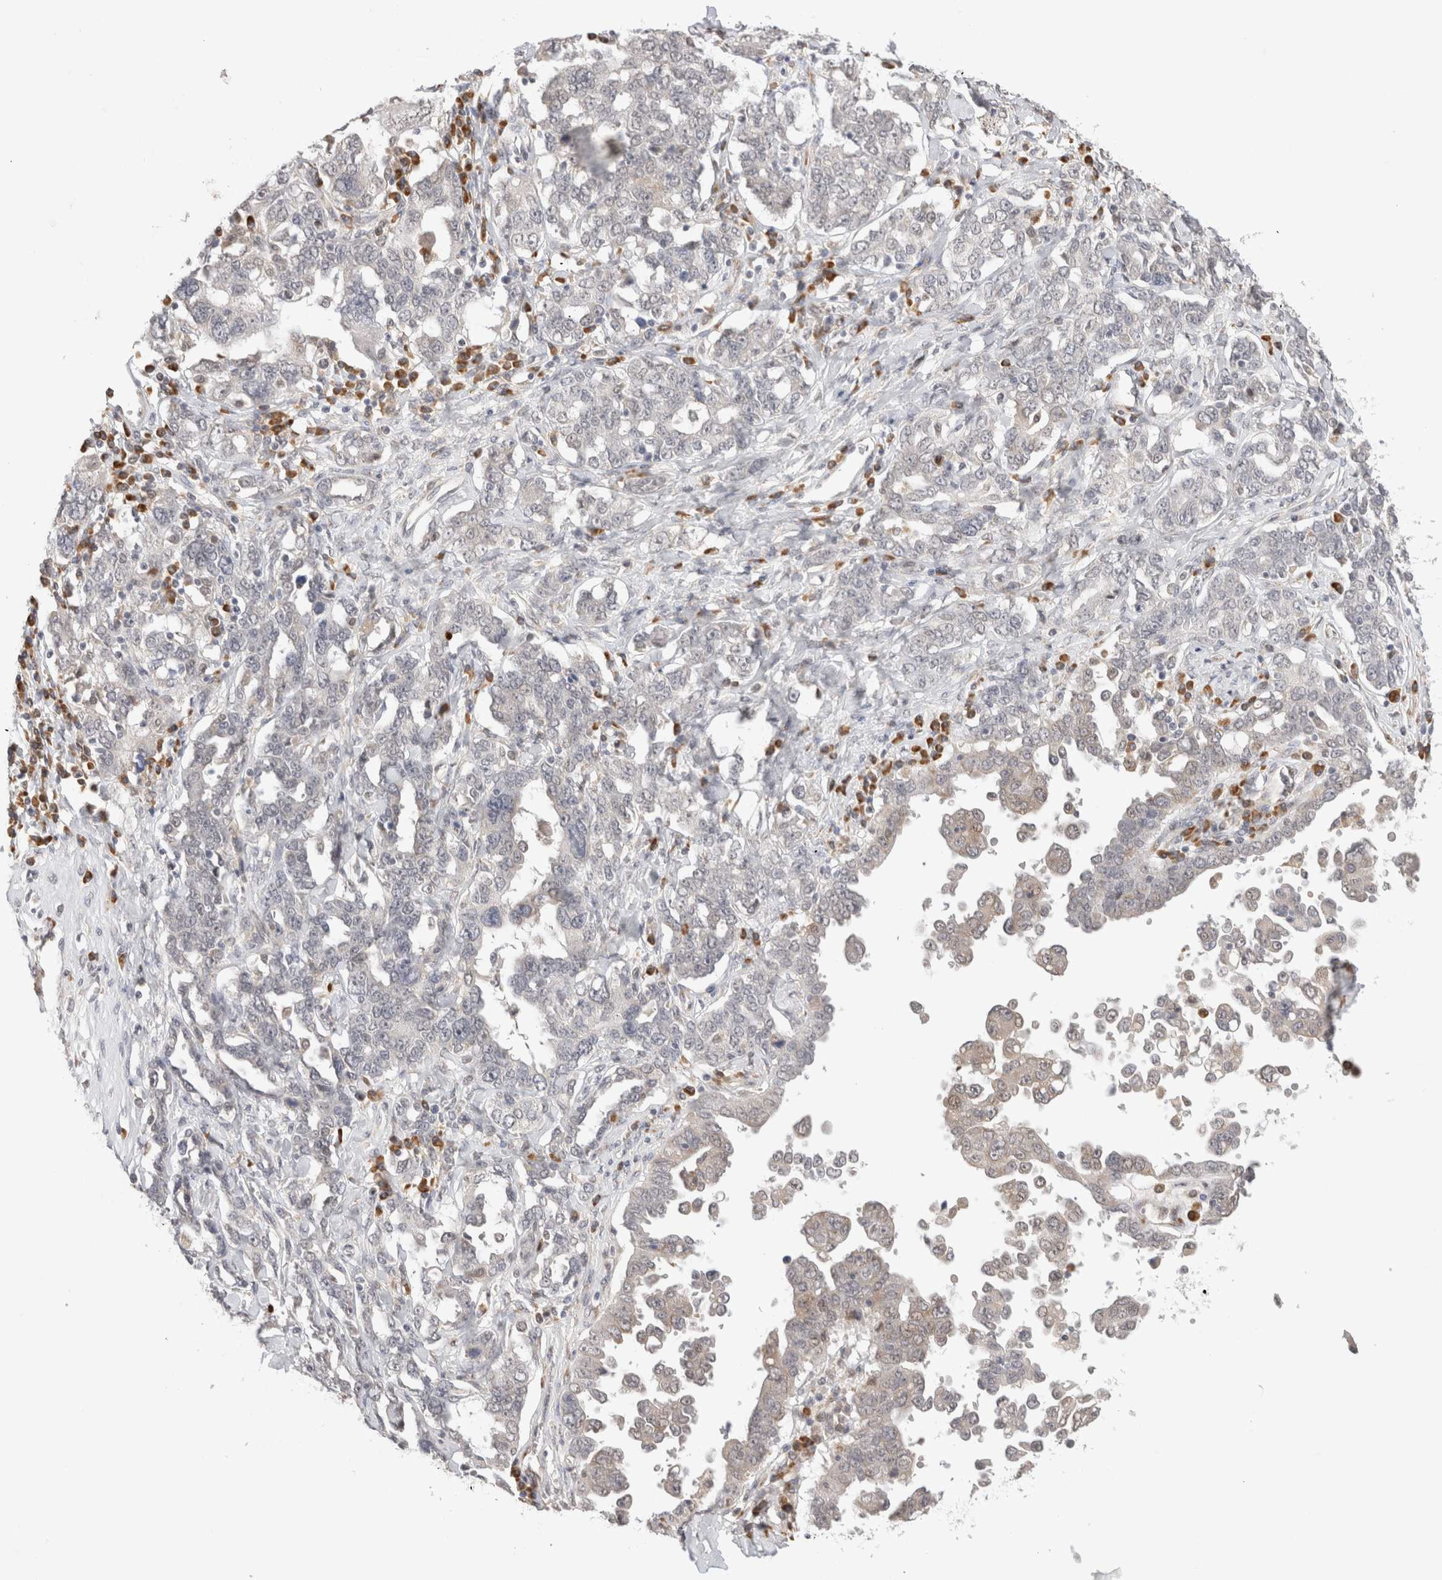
{"staining": {"intensity": "weak", "quantity": "25%-75%", "location": "cytoplasmic/membranous"}, "tissue": "ovarian cancer", "cell_type": "Tumor cells", "image_type": "cancer", "snomed": [{"axis": "morphology", "description": "Carcinoma, endometroid"}, {"axis": "topography", "description": "Ovary"}], "caption": "This is an image of immunohistochemistry (IHC) staining of ovarian cancer (endometroid carcinoma), which shows weak positivity in the cytoplasmic/membranous of tumor cells.", "gene": "HDLBP", "patient": {"sex": "female", "age": 62}}